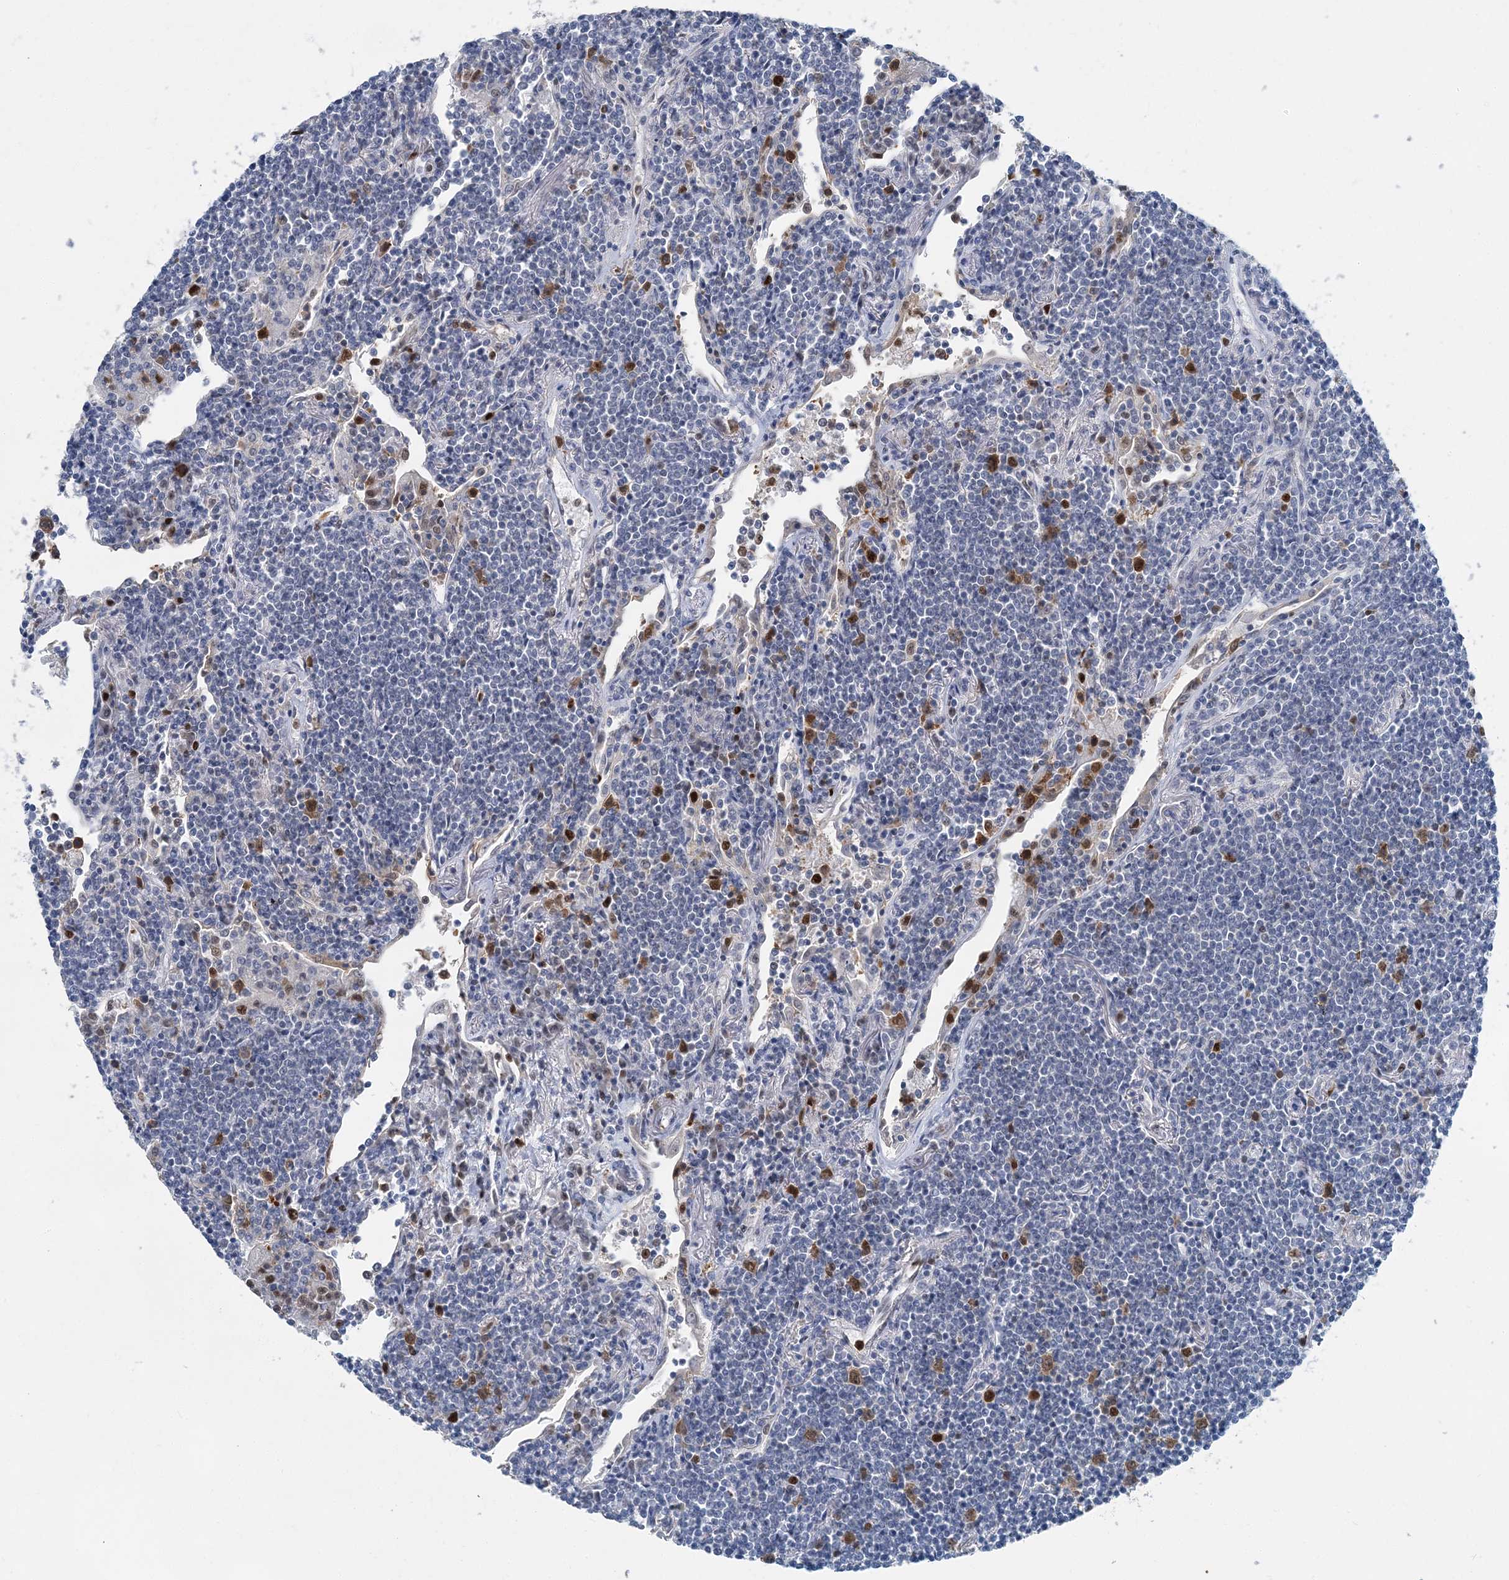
{"staining": {"intensity": "negative", "quantity": "none", "location": "none"}, "tissue": "lymphoma", "cell_type": "Tumor cells", "image_type": "cancer", "snomed": [{"axis": "morphology", "description": "Malignant lymphoma, non-Hodgkin's type, Low grade"}, {"axis": "topography", "description": "Lung"}], "caption": "IHC image of neoplastic tissue: human malignant lymphoma, non-Hodgkin's type (low-grade) stained with DAB displays no significant protein positivity in tumor cells. Nuclei are stained in blue.", "gene": "HAT1", "patient": {"sex": "female", "age": 71}}